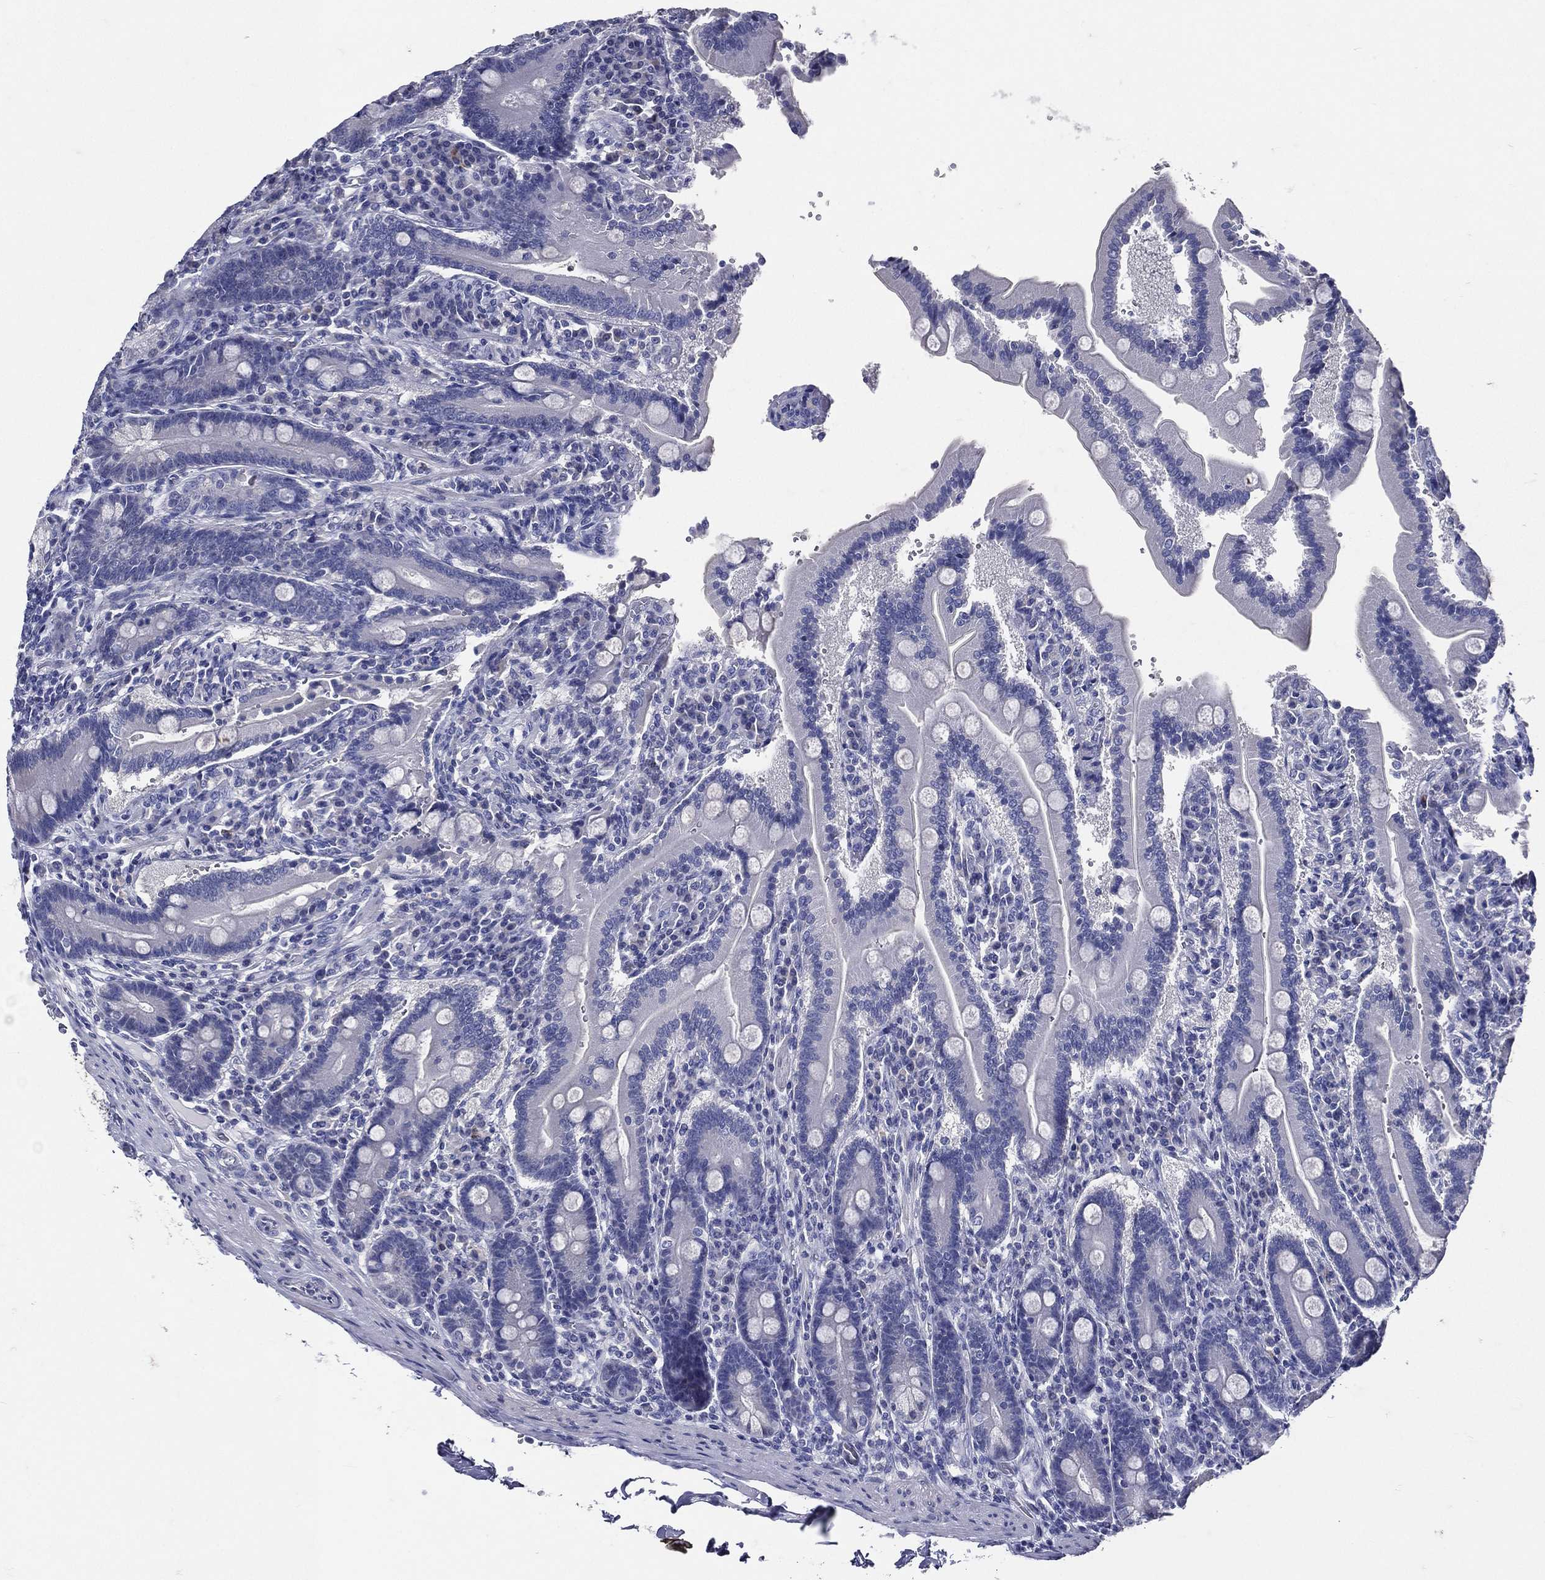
{"staining": {"intensity": "negative", "quantity": "none", "location": "none"}, "tissue": "duodenum", "cell_type": "Glandular cells", "image_type": "normal", "snomed": [{"axis": "morphology", "description": "Normal tissue, NOS"}, {"axis": "topography", "description": "Duodenum"}], "caption": "Micrograph shows no significant protein expression in glandular cells of normal duodenum.", "gene": "TGM1", "patient": {"sex": "female", "age": 62}}